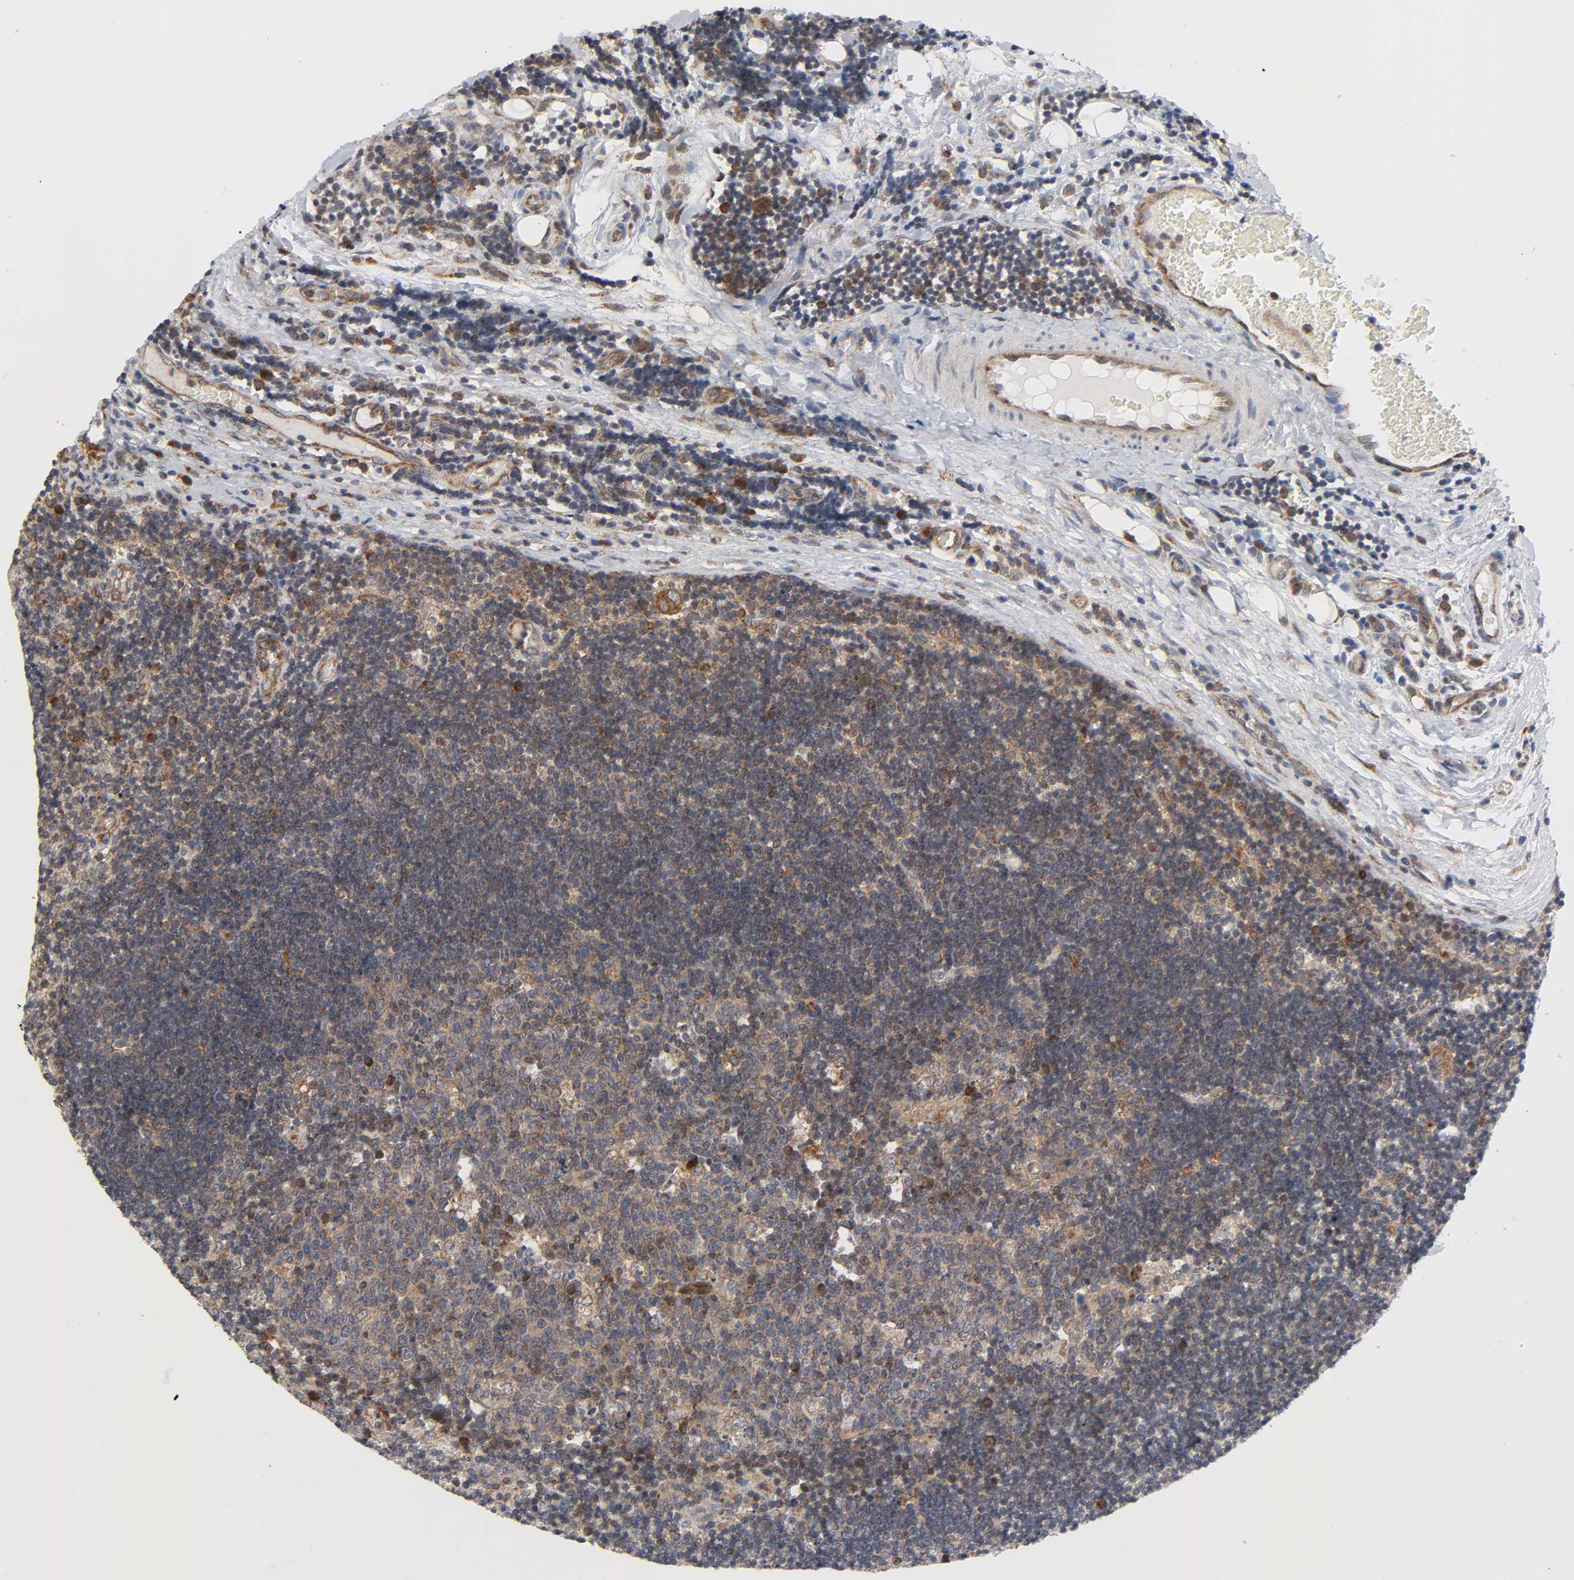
{"staining": {"intensity": "moderate", "quantity": ">75%", "location": "cytoplasmic/membranous"}, "tissue": "lymph node", "cell_type": "Germinal center cells", "image_type": "normal", "snomed": [{"axis": "morphology", "description": "Normal tissue, NOS"}, {"axis": "topography", "description": "Lymph node"}, {"axis": "topography", "description": "Salivary gland"}], "caption": "IHC histopathology image of benign lymph node stained for a protein (brown), which reveals medium levels of moderate cytoplasmic/membranous staining in about >75% of germinal center cells.", "gene": "BAX", "patient": {"sex": "male", "age": 8}}